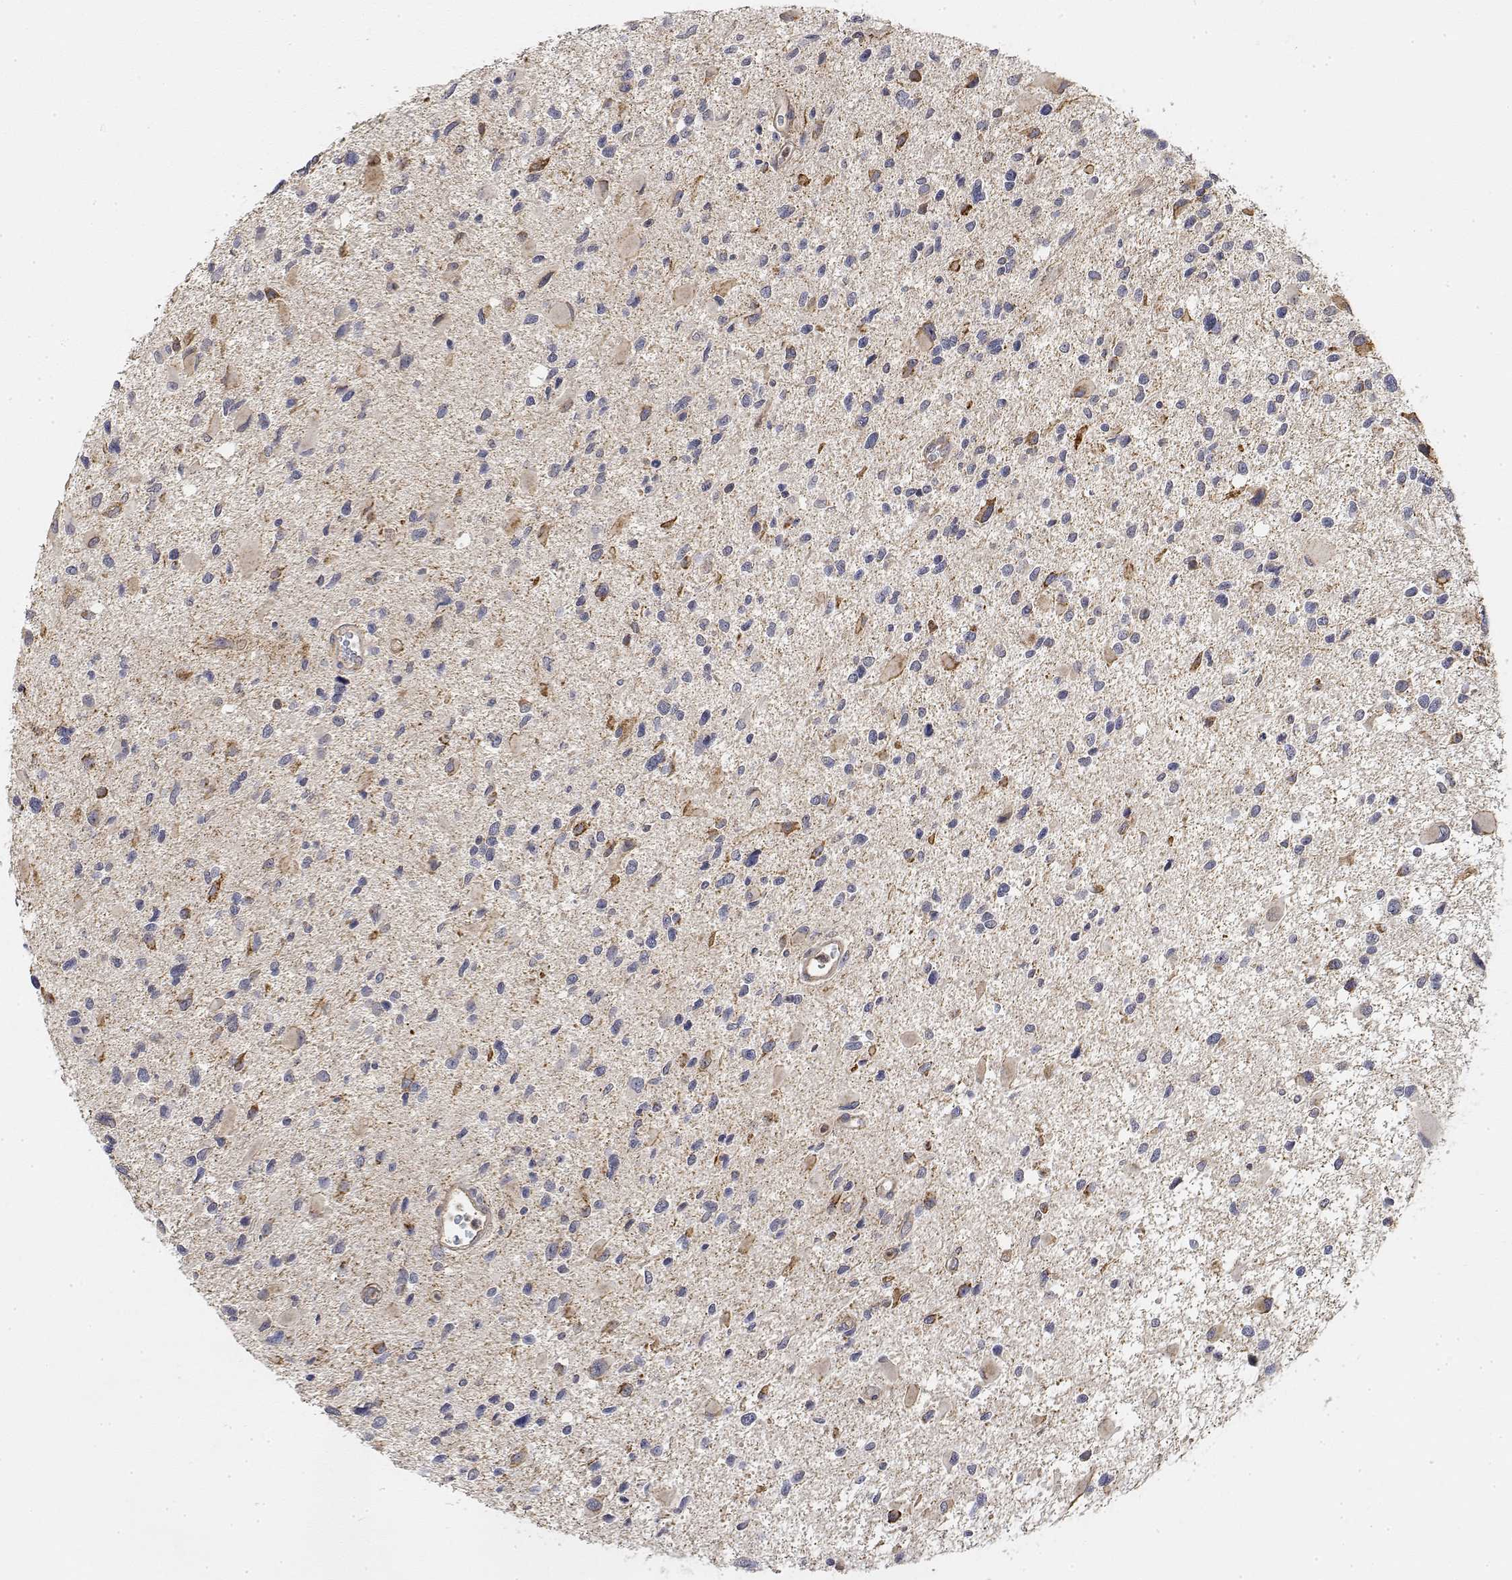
{"staining": {"intensity": "negative", "quantity": "none", "location": "none"}, "tissue": "glioma", "cell_type": "Tumor cells", "image_type": "cancer", "snomed": [{"axis": "morphology", "description": "Glioma, malignant, Low grade"}, {"axis": "topography", "description": "Brain"}], "caption": "High power microscopy histopathology image of an immunohistochemistry image of glioma, revealing no significant expression in tumor cells.", "gene": "LONRF3", "patient": {"sex": "female", "age": 32}}